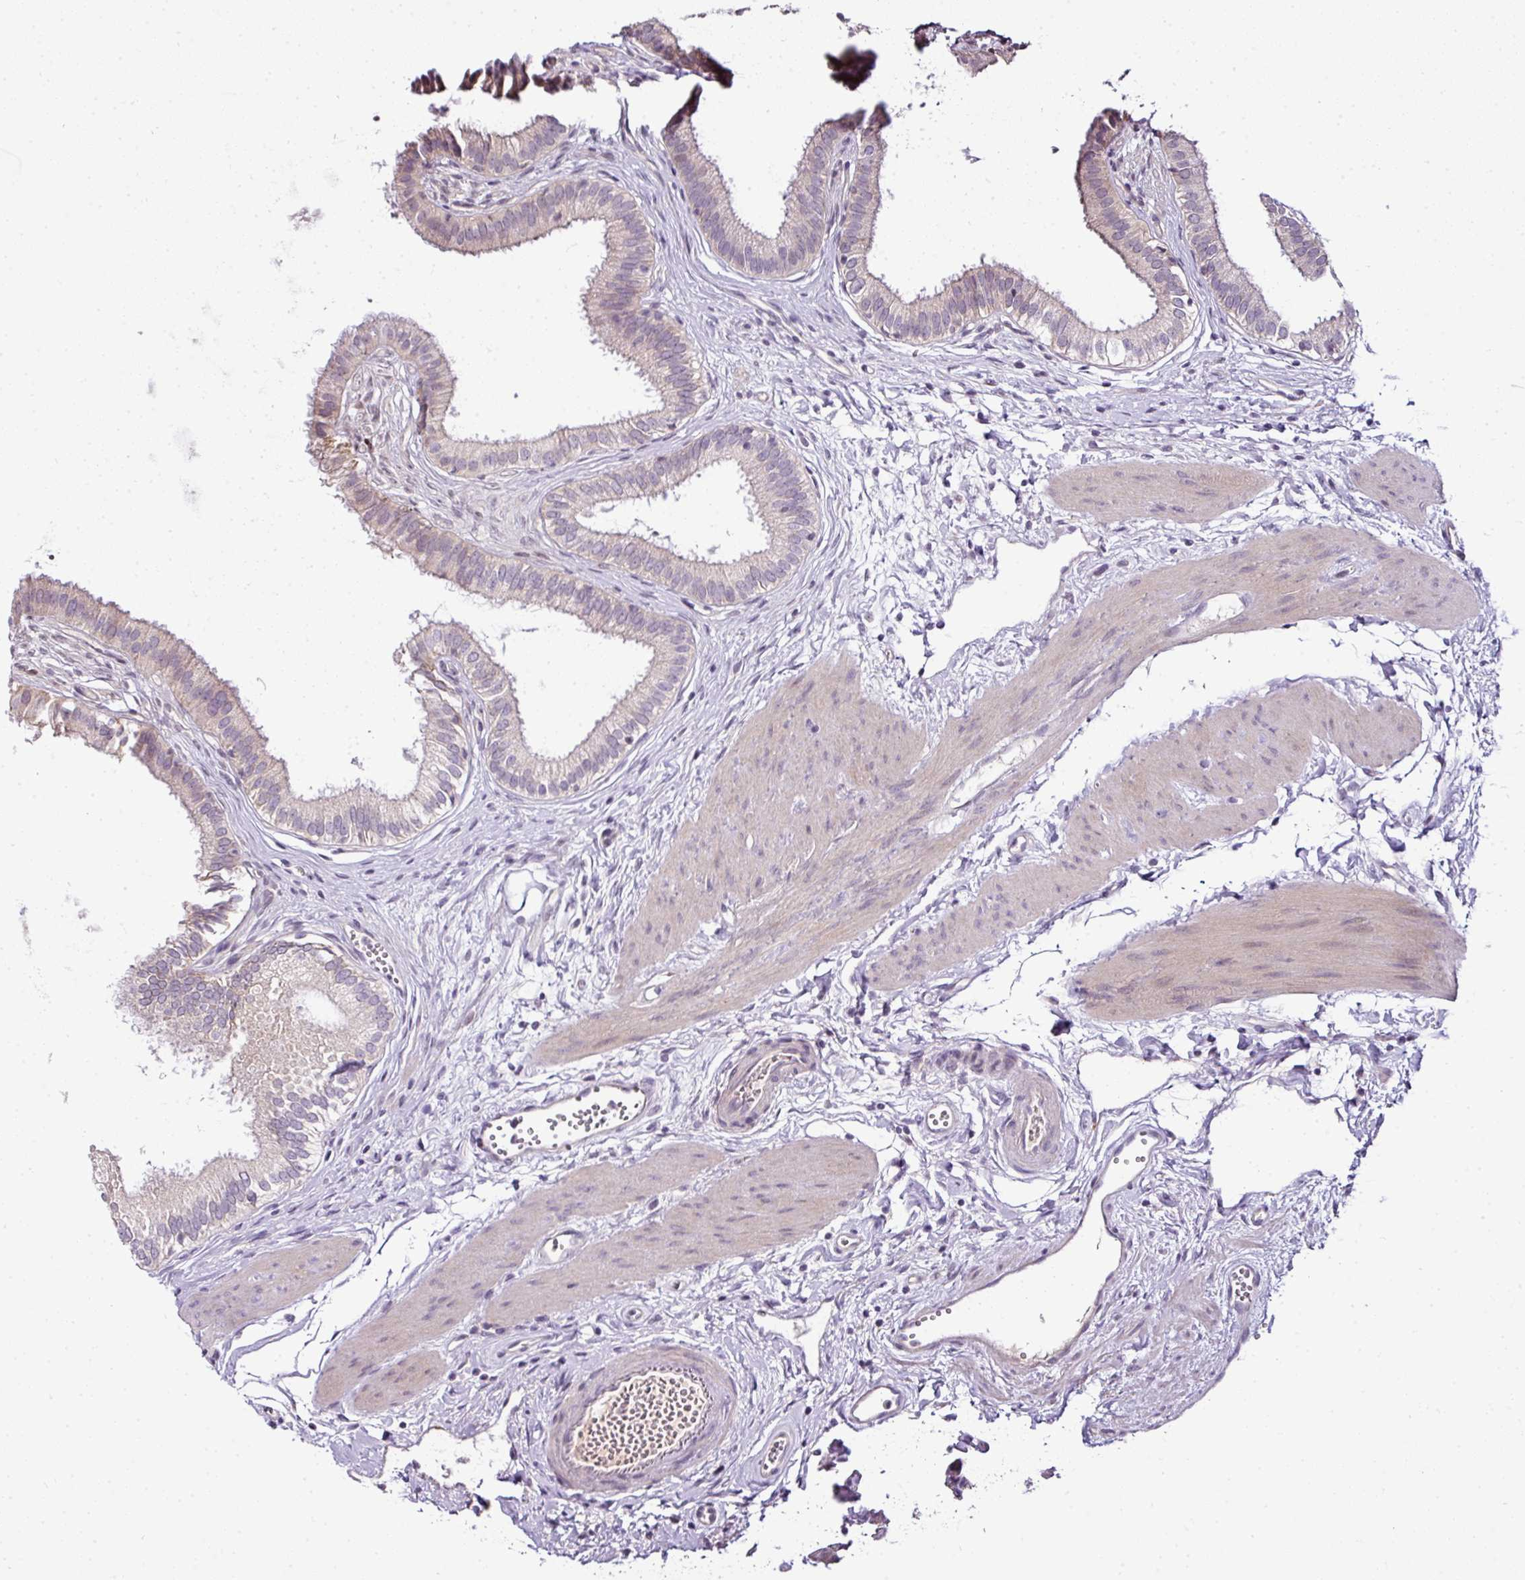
{"staining": {"intensity": "weak", "quantity": "25%-75%", "location": "cytoplasmic/membranous,nuclear"}, "tissue": "gallbladder", "cell_type": "Glandular cells", "image_type": "normal", "snomed": [{"axis": "morphology", "description": "Normal tissue, NOS"}, {"axis": "topography", "description": "Gallbladder"}], "caption": "Normal gallbladder shows weak cytoplasmic/membranous,nuclear expression in approximately 25%-75% of glandular cells The staining was performed using DAB, with brown indicating positive protein expression. Nuclei are stained blue with hematoxylin..", "gene": "TEX30", "patient": {"sex": "female", "age": 54}}